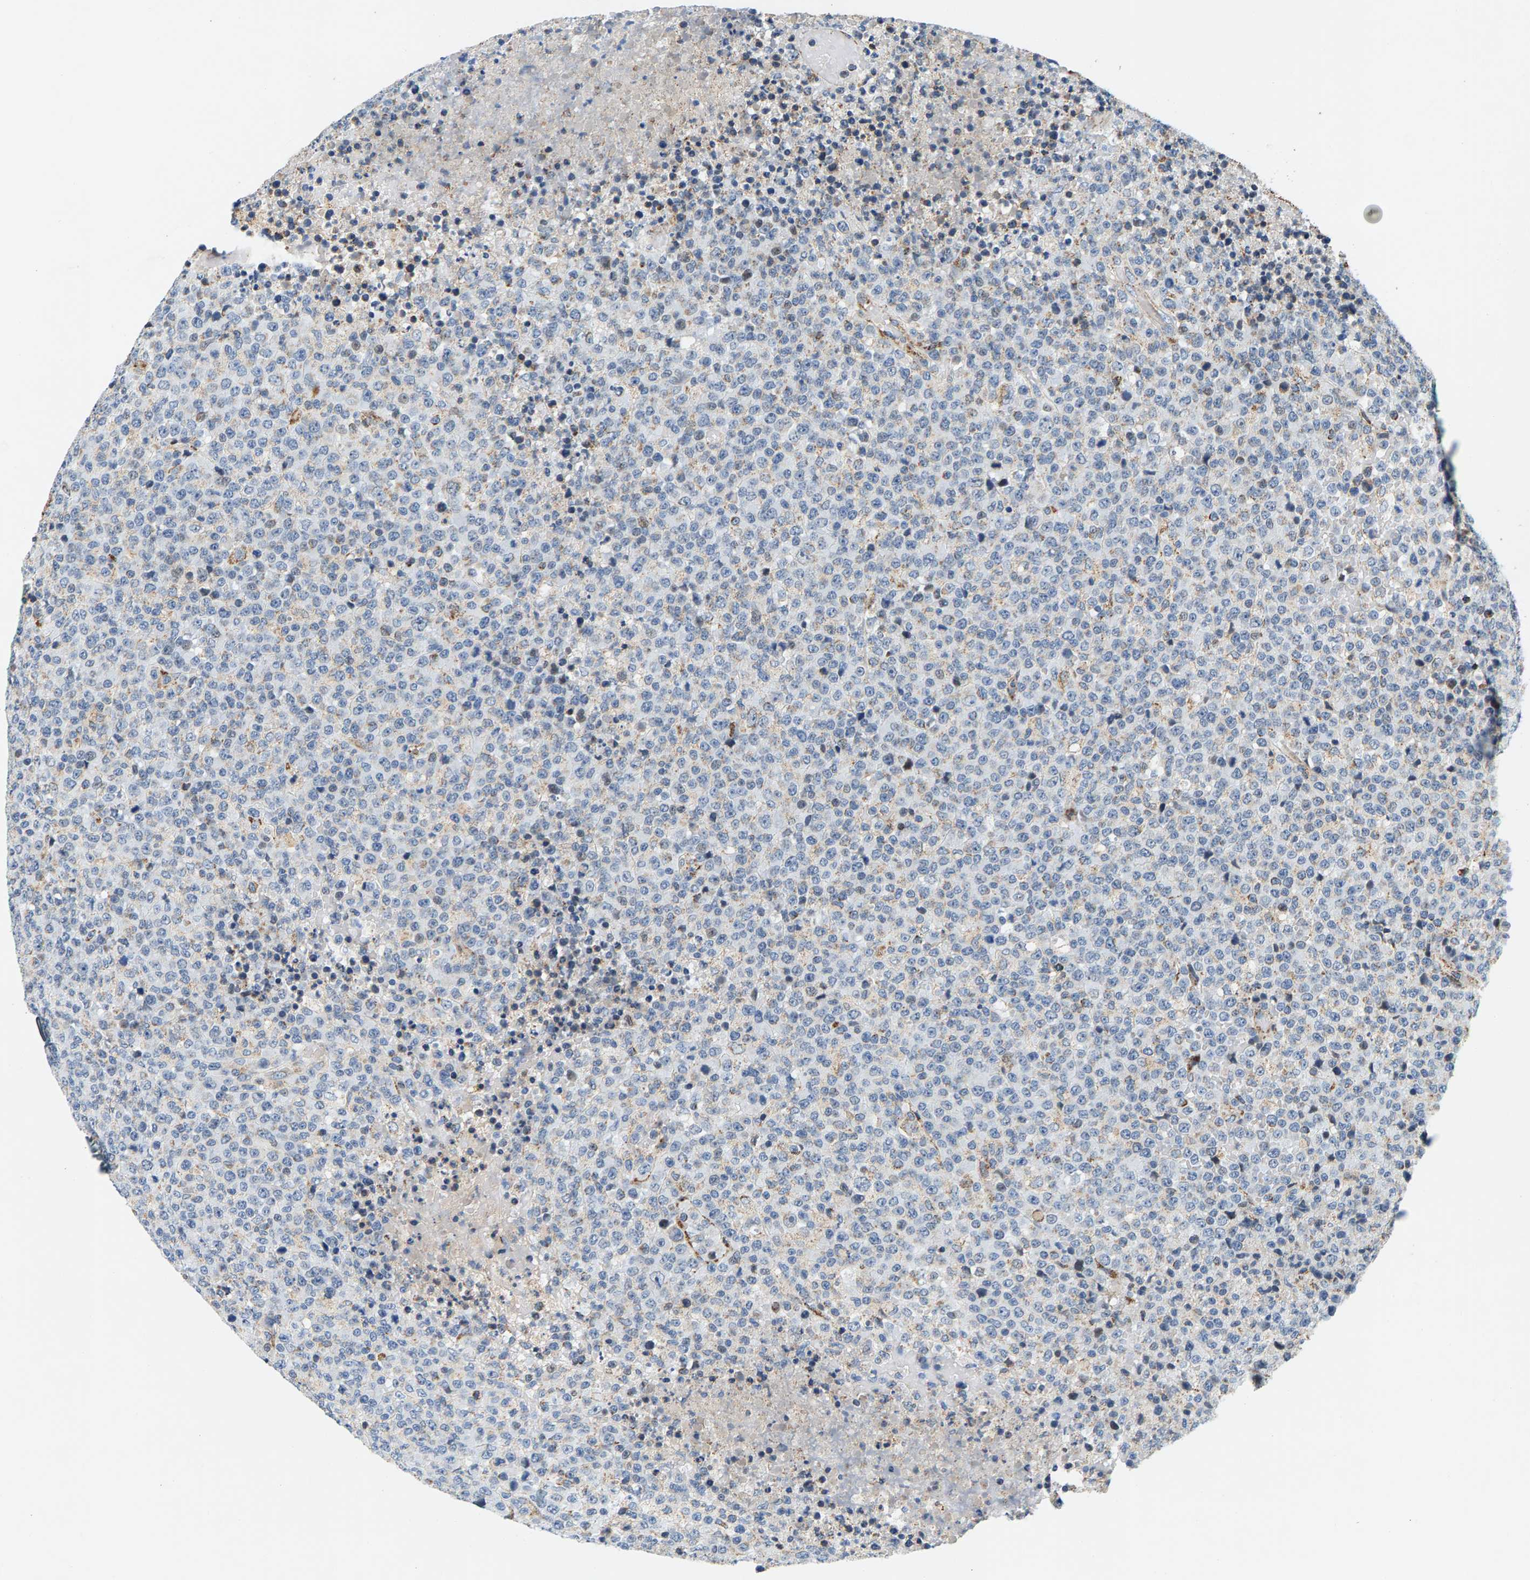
{"staining": {"intensity": "weak", "quantity": "<25%", "location": "cytoplasmic/membranous"}, "tissue": "lymphoma", "cell_type": "Tumor cells", "image_type": "cancer", "snomed": [{"axis": "morphology", "description": "Malignant lymphoma, non-Hodgkin's type, High grade"}, {"axis": "topography", "description": "Lymph node"}], "caption": "Lymphoma was stained to show a protein in brown. There is no significant positivity in tumor cells.", "gene": "PDE1A", "patient": {"sex": "male", "age": 13}}